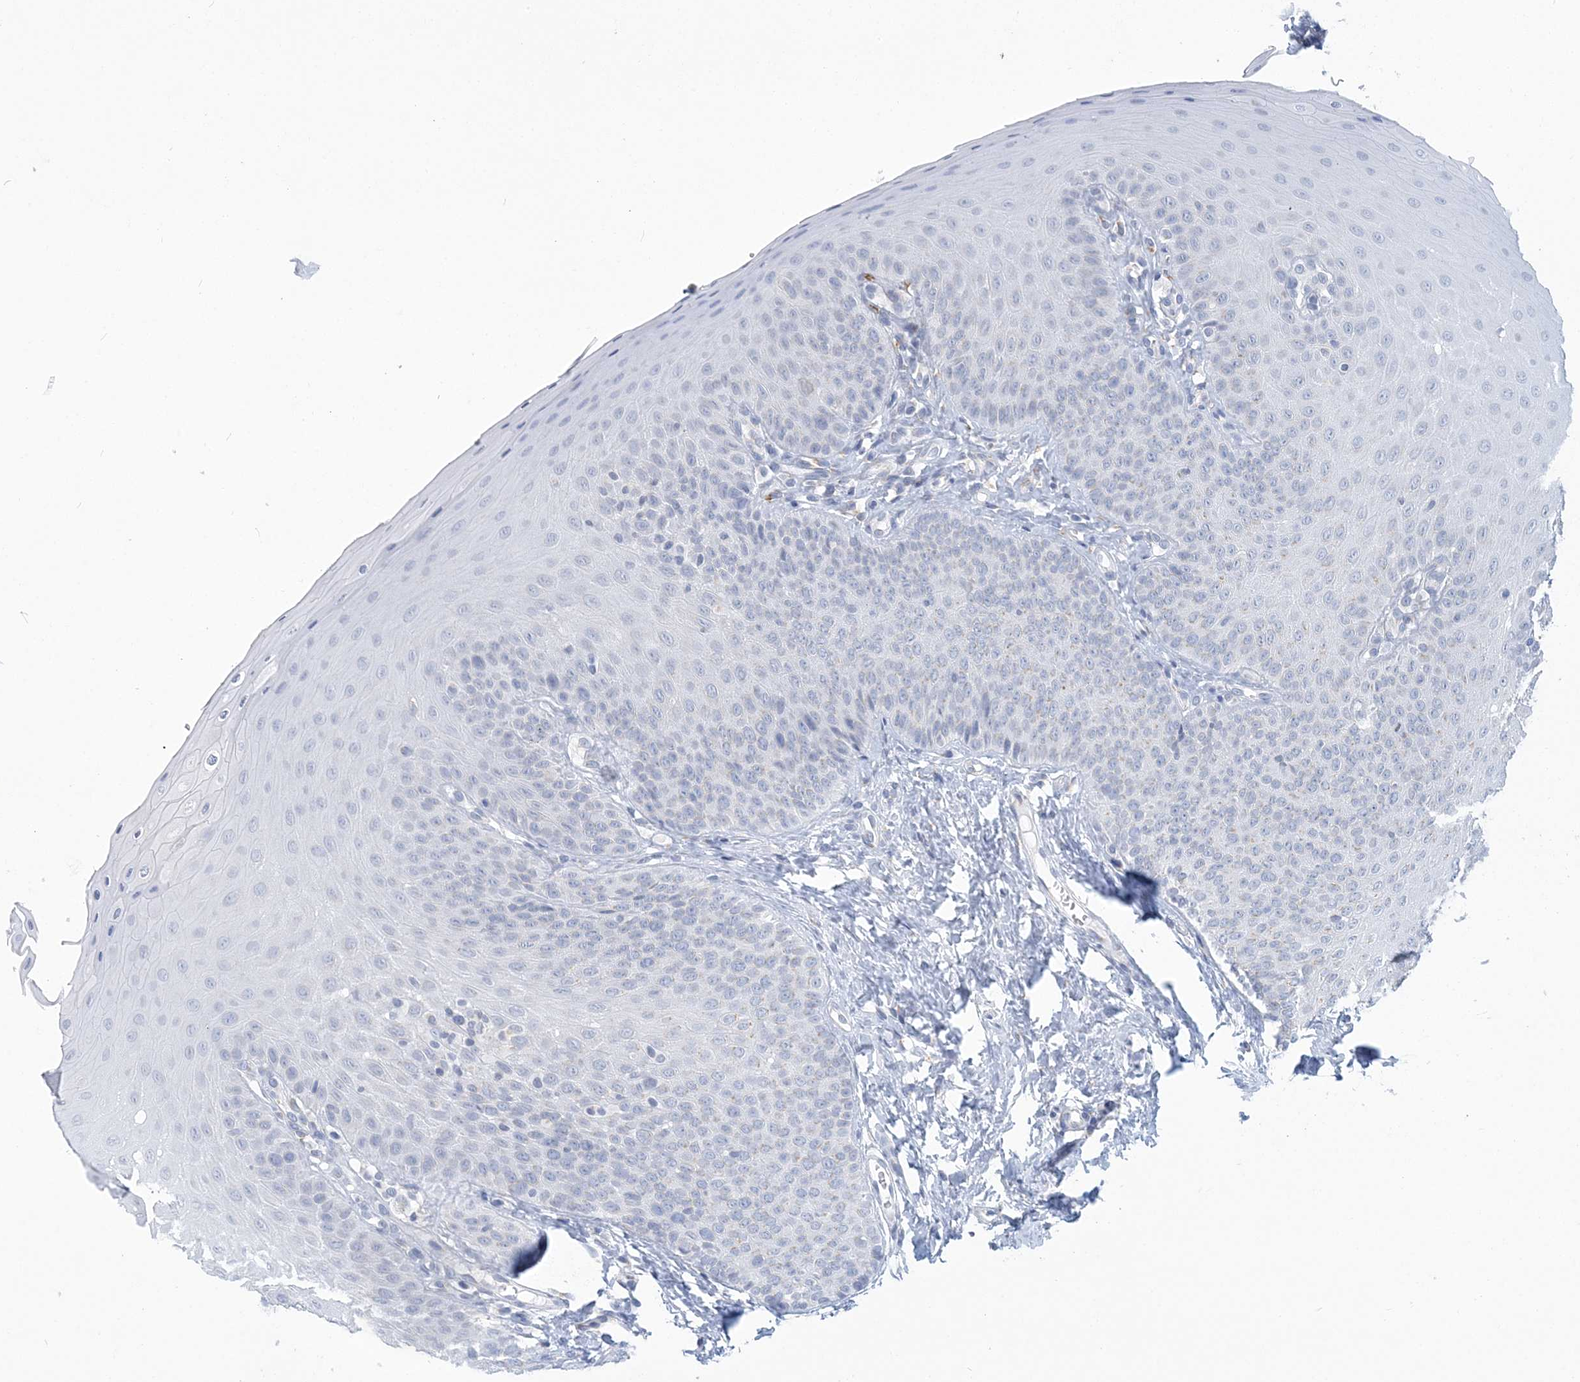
{"staining": {"intensity": "negative", "quantity": "none", "location": "none"}, "tissue": "oral mucosa", "cell_type": "Squamous epithelial cells", "image_type": "normal", "snomed": [{"axis": "morphology", "description": "Normal tissue, NOS"}, {"axis": "topography", "description": "Oral tissue"}], "caption": "Normal oral mucosa was stained to show a protein in brown. There is no significant expression in squamous epithelial cells. (IHC, brightfield microscopy, high magnification).", "gene": "PLEKHG4B", "patient": {"sex": "female", "age": 68}}